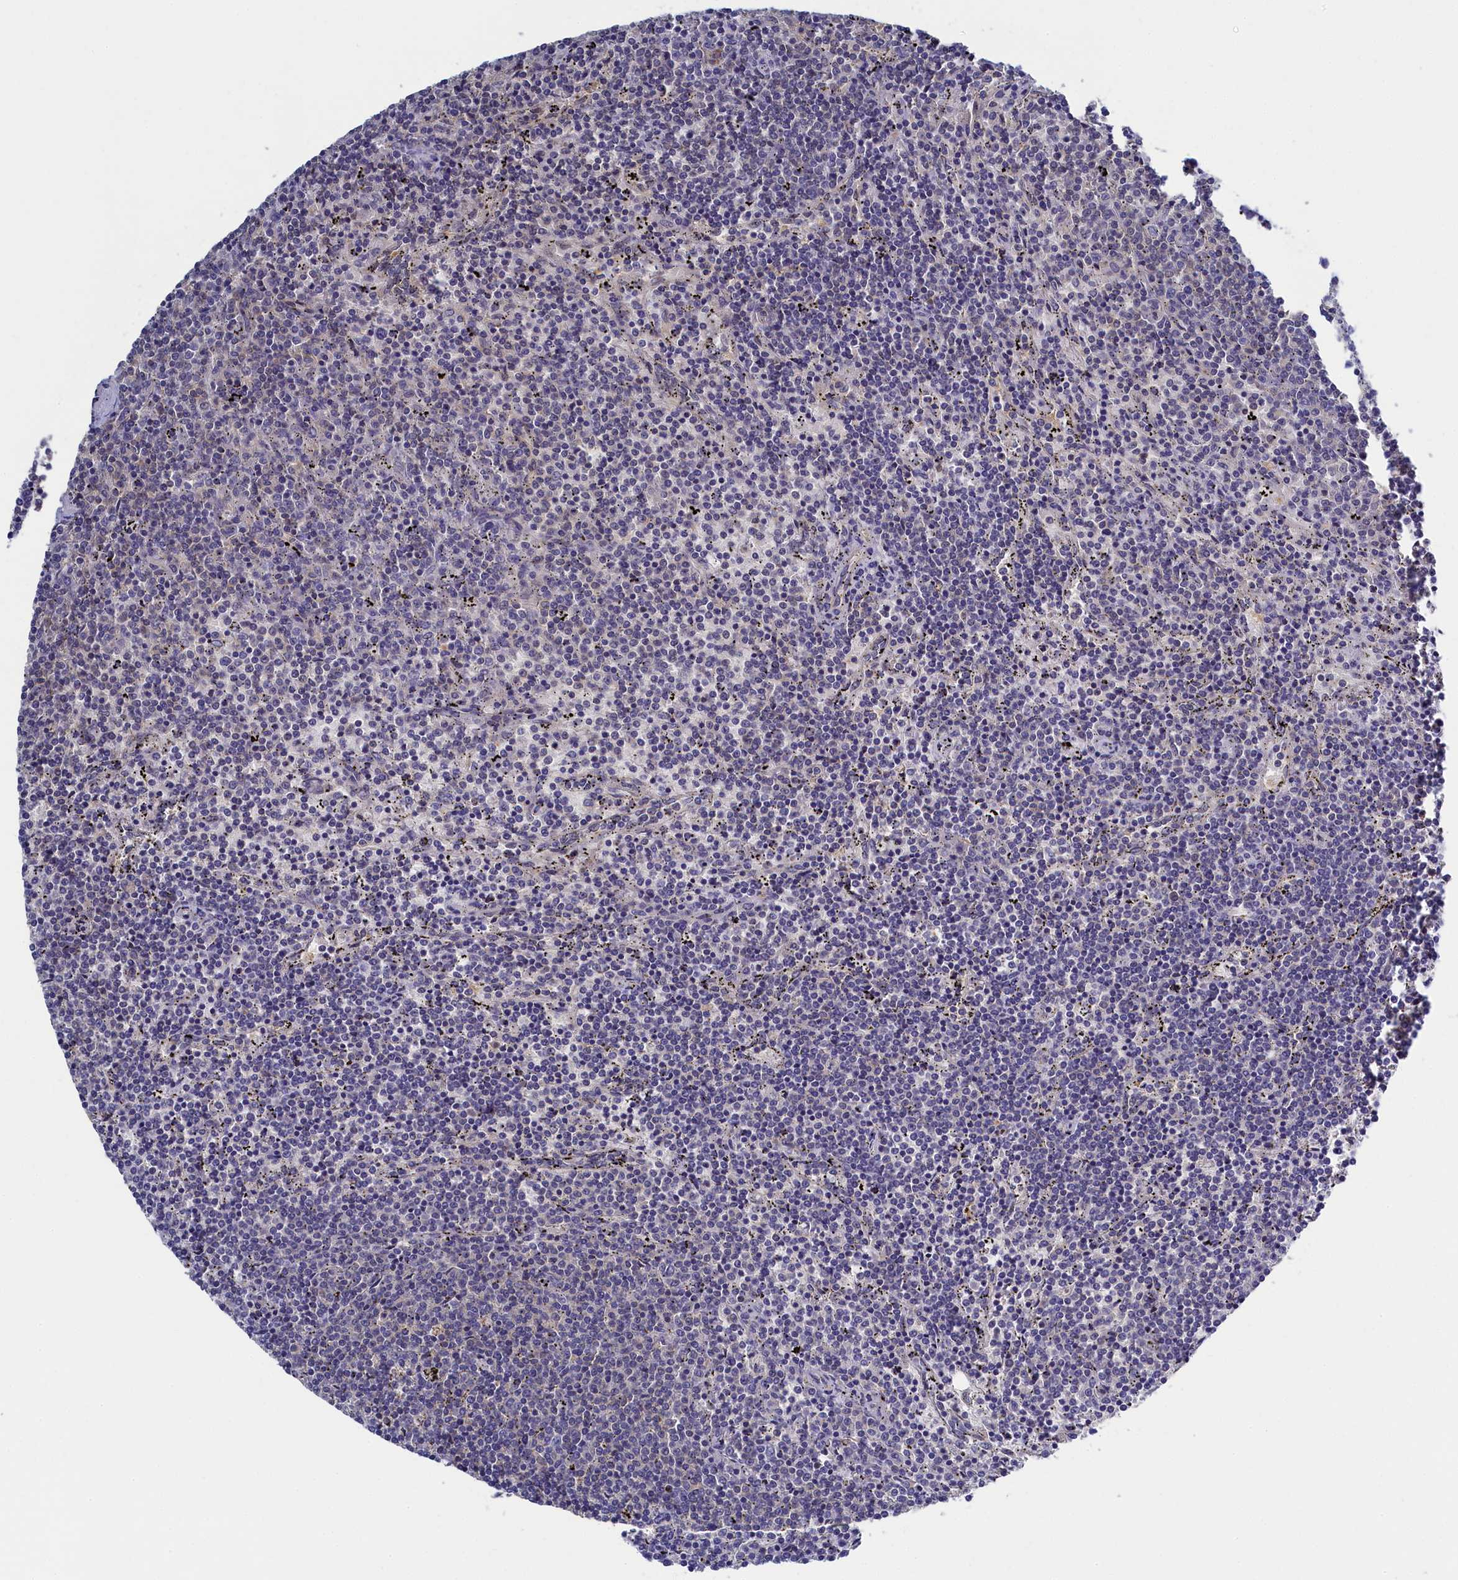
{"staining": {"intensity": "negative", "quantity": "none", "location": "none"}, "tissue": "lymphoma", "cell_type": "Tumor cells", "image_type": "cancer", "snomed": [{"axis": "morphology", "description": "Malignant lymphoma, non-Hodgkin's type, Low grade"}, {"axis": "topography", "description": "Spleen"}], "caption": "Tumor cells are negative for brown protein staining in malignant lymphoma, non-Hodgkin's type (low-grade). Nuclei are stained in blue.", "gene": "C11orf54", "patient": {"sex": "female", "age": 50}}